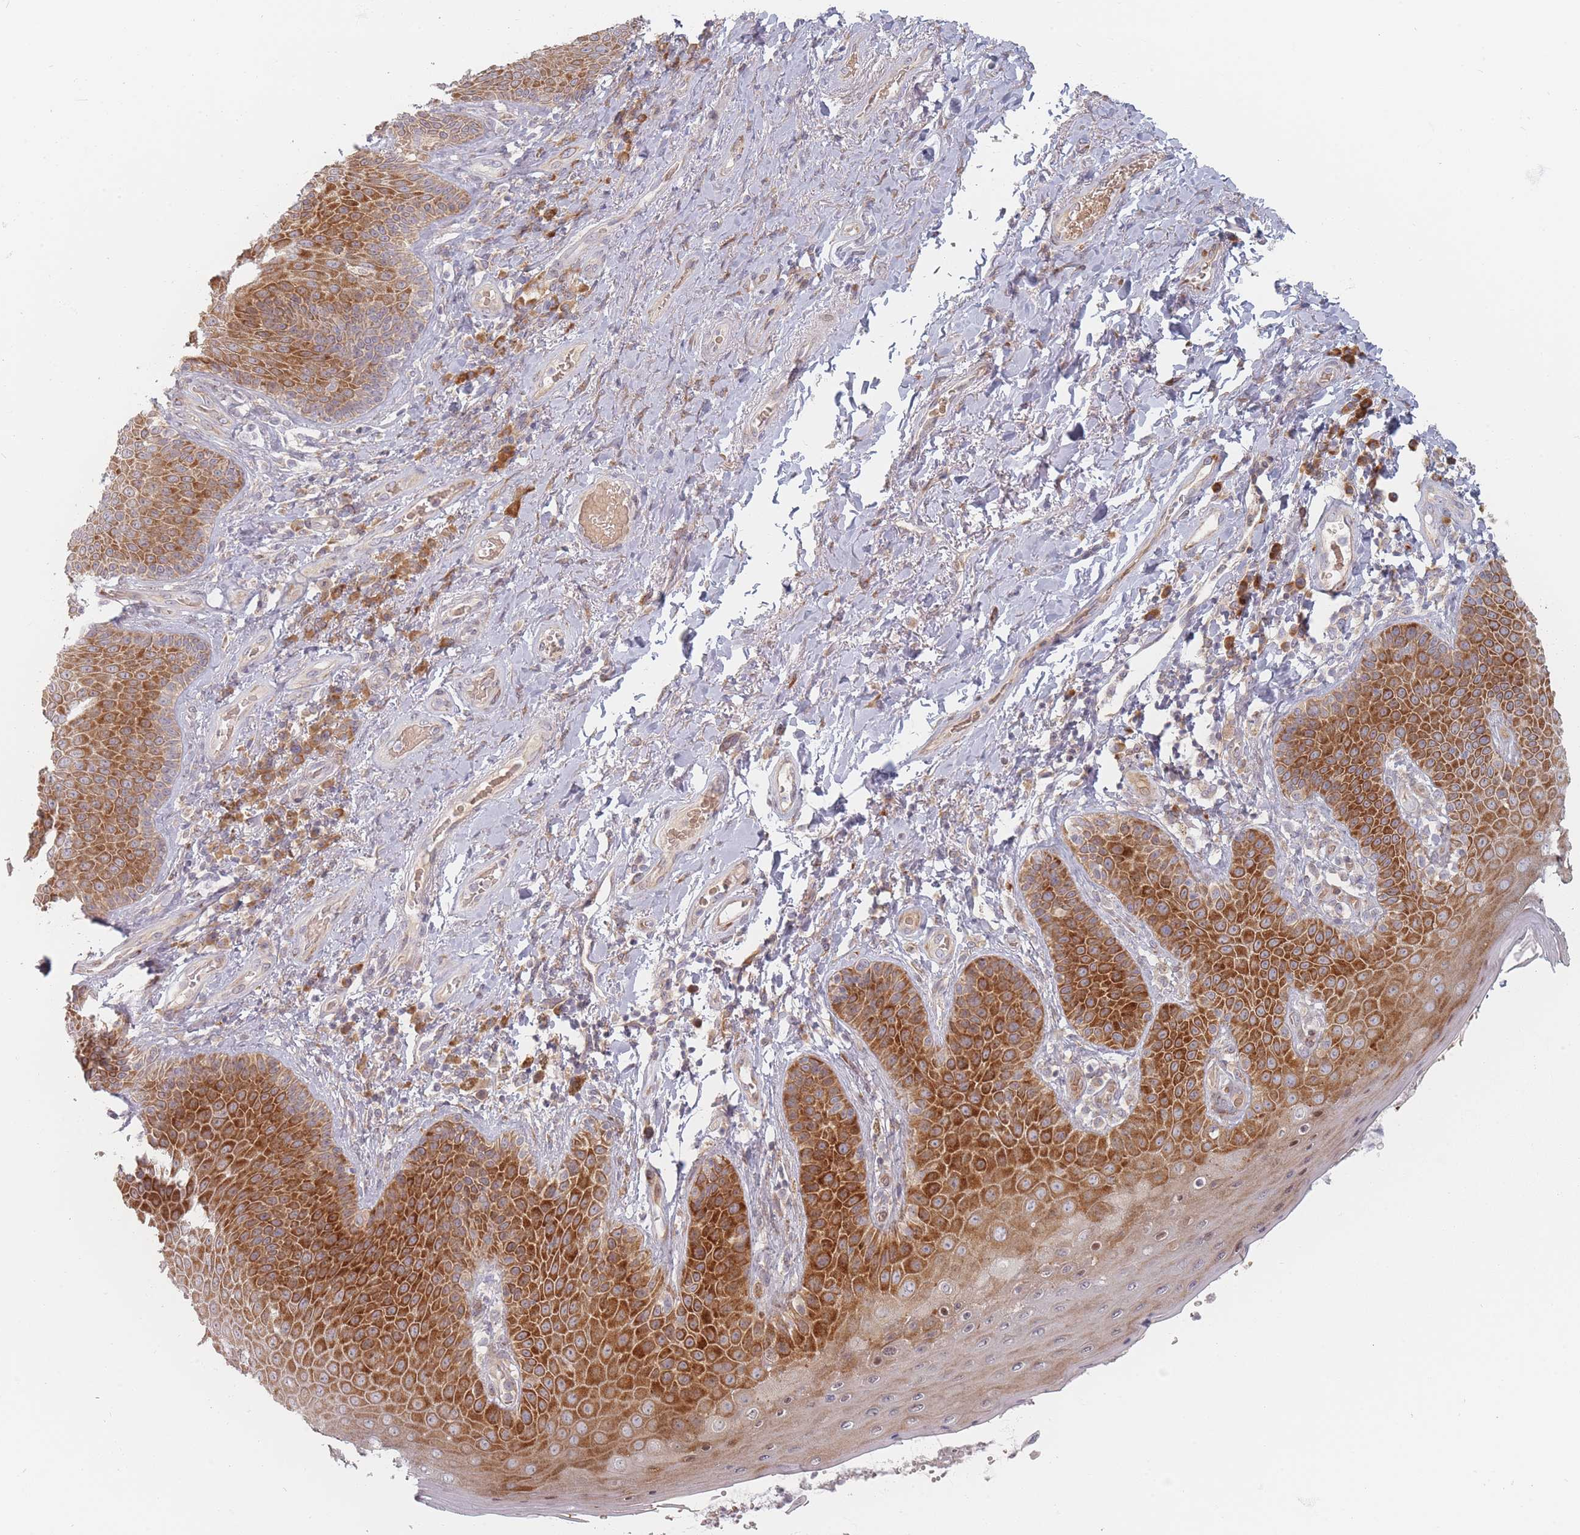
{"staining": {"intensity": "strong", "quantity": ">75%", "location": "cytoplasmic/membranous"}, "tissue": "skin", "cell_type": "Epidermal cells", "image_type": "normal", "snomed": [{"axis": "morphology", "description": "Normal tissue, NOS"}, {"axis": "topography", "description": "Anal"}], "caption": "A photomicrograph of human skin stained for a protein shows strong cytoplasmic/membranous brown staining in epidermal cells.", "gene": "ZKSCAN7", "patient": {"sex": "female", "age": 89}}